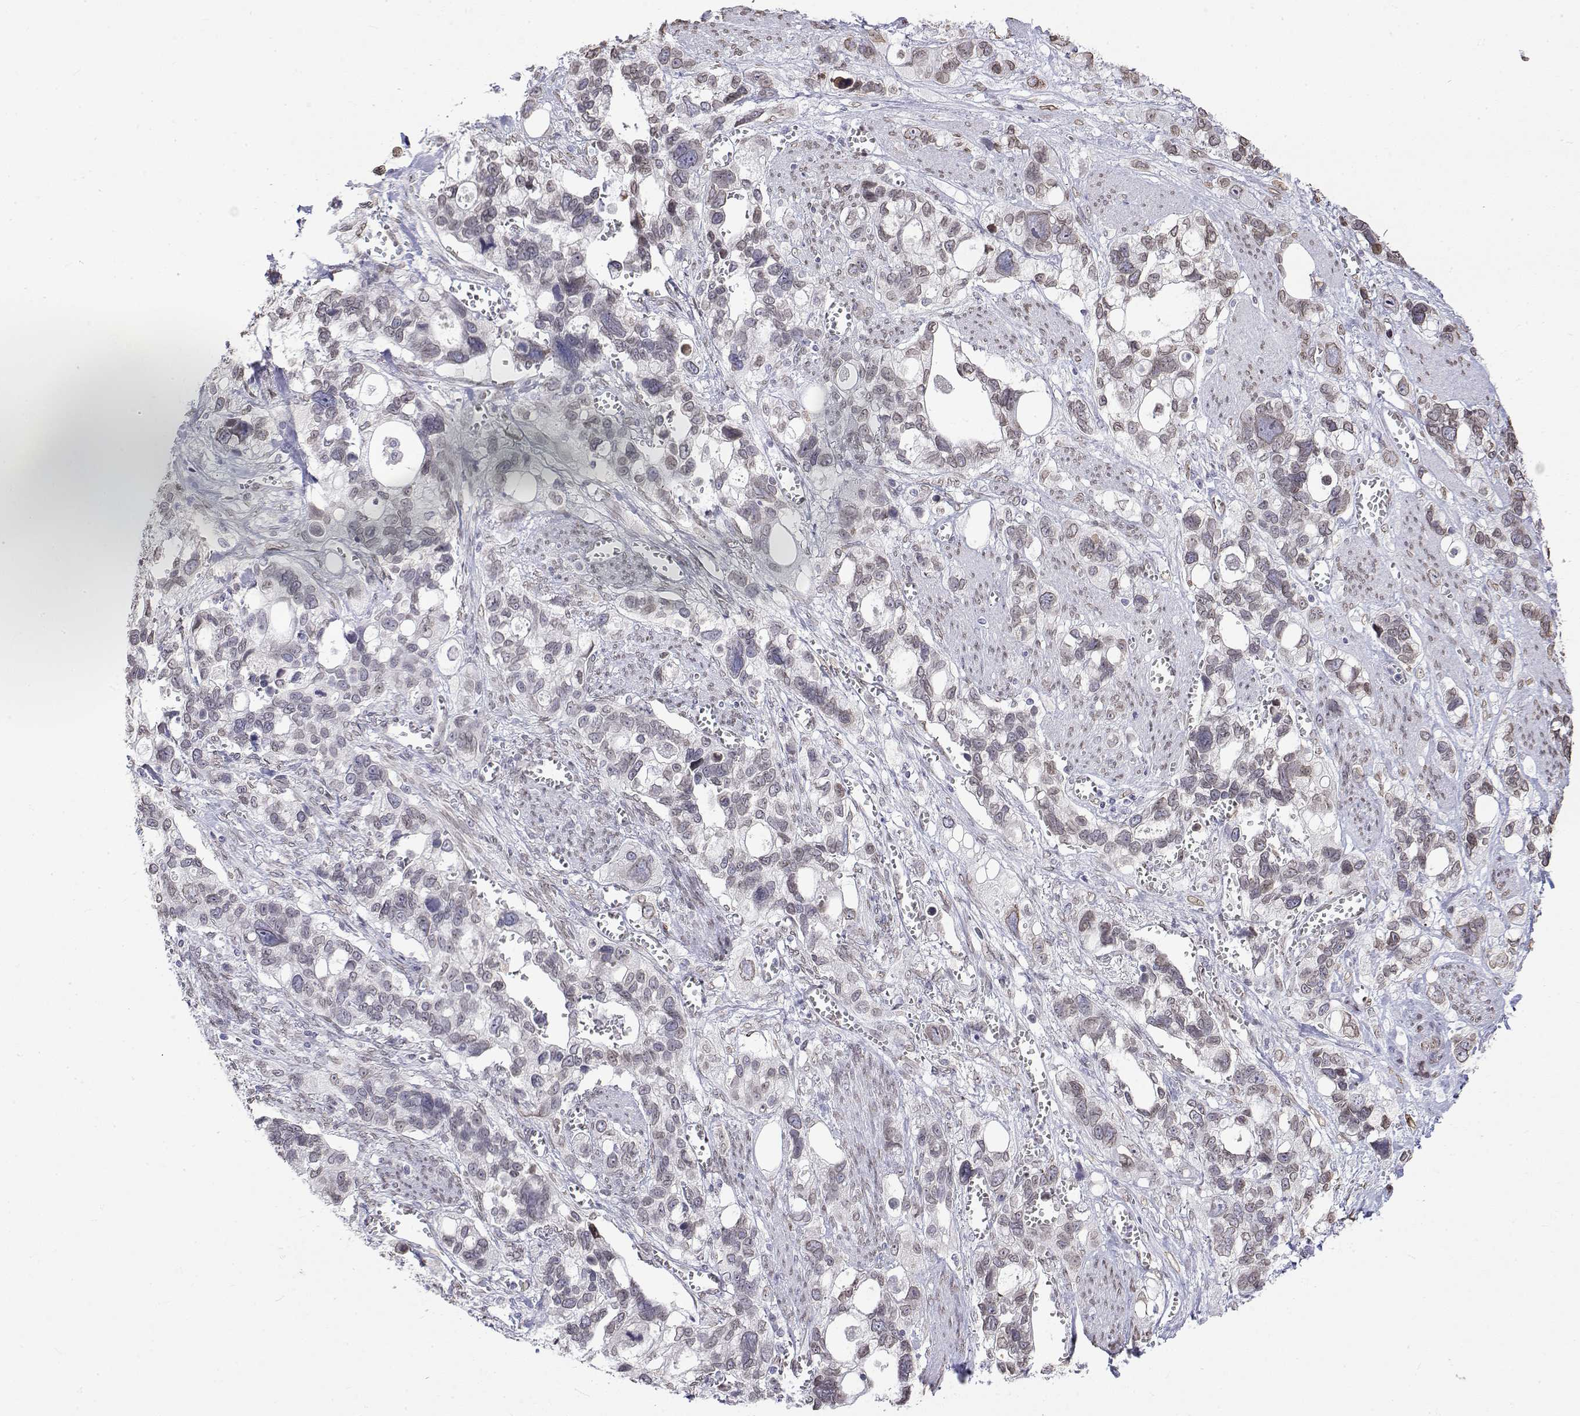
{"staining": {"intensity": "weak", "quantity": "<25%", "location": "nuclear"}, "tissue": "stomach cancer", "cell_type": "Tumor cells", "image_type": "cancer", "snomed": [{"axis": "morphology", "description": "Adenocarcinoma, NOS"}, {"axis": "topography", "description": "Stomach, upper"}], "caption": "There is no significant positivity in tumor cells of adenocarcinoma (stomach). (Immunohistochemistry, brightfield microscopy, high magnification).", "gene": "ZNF532", "patient": {"sex": "female", "age": 81}}